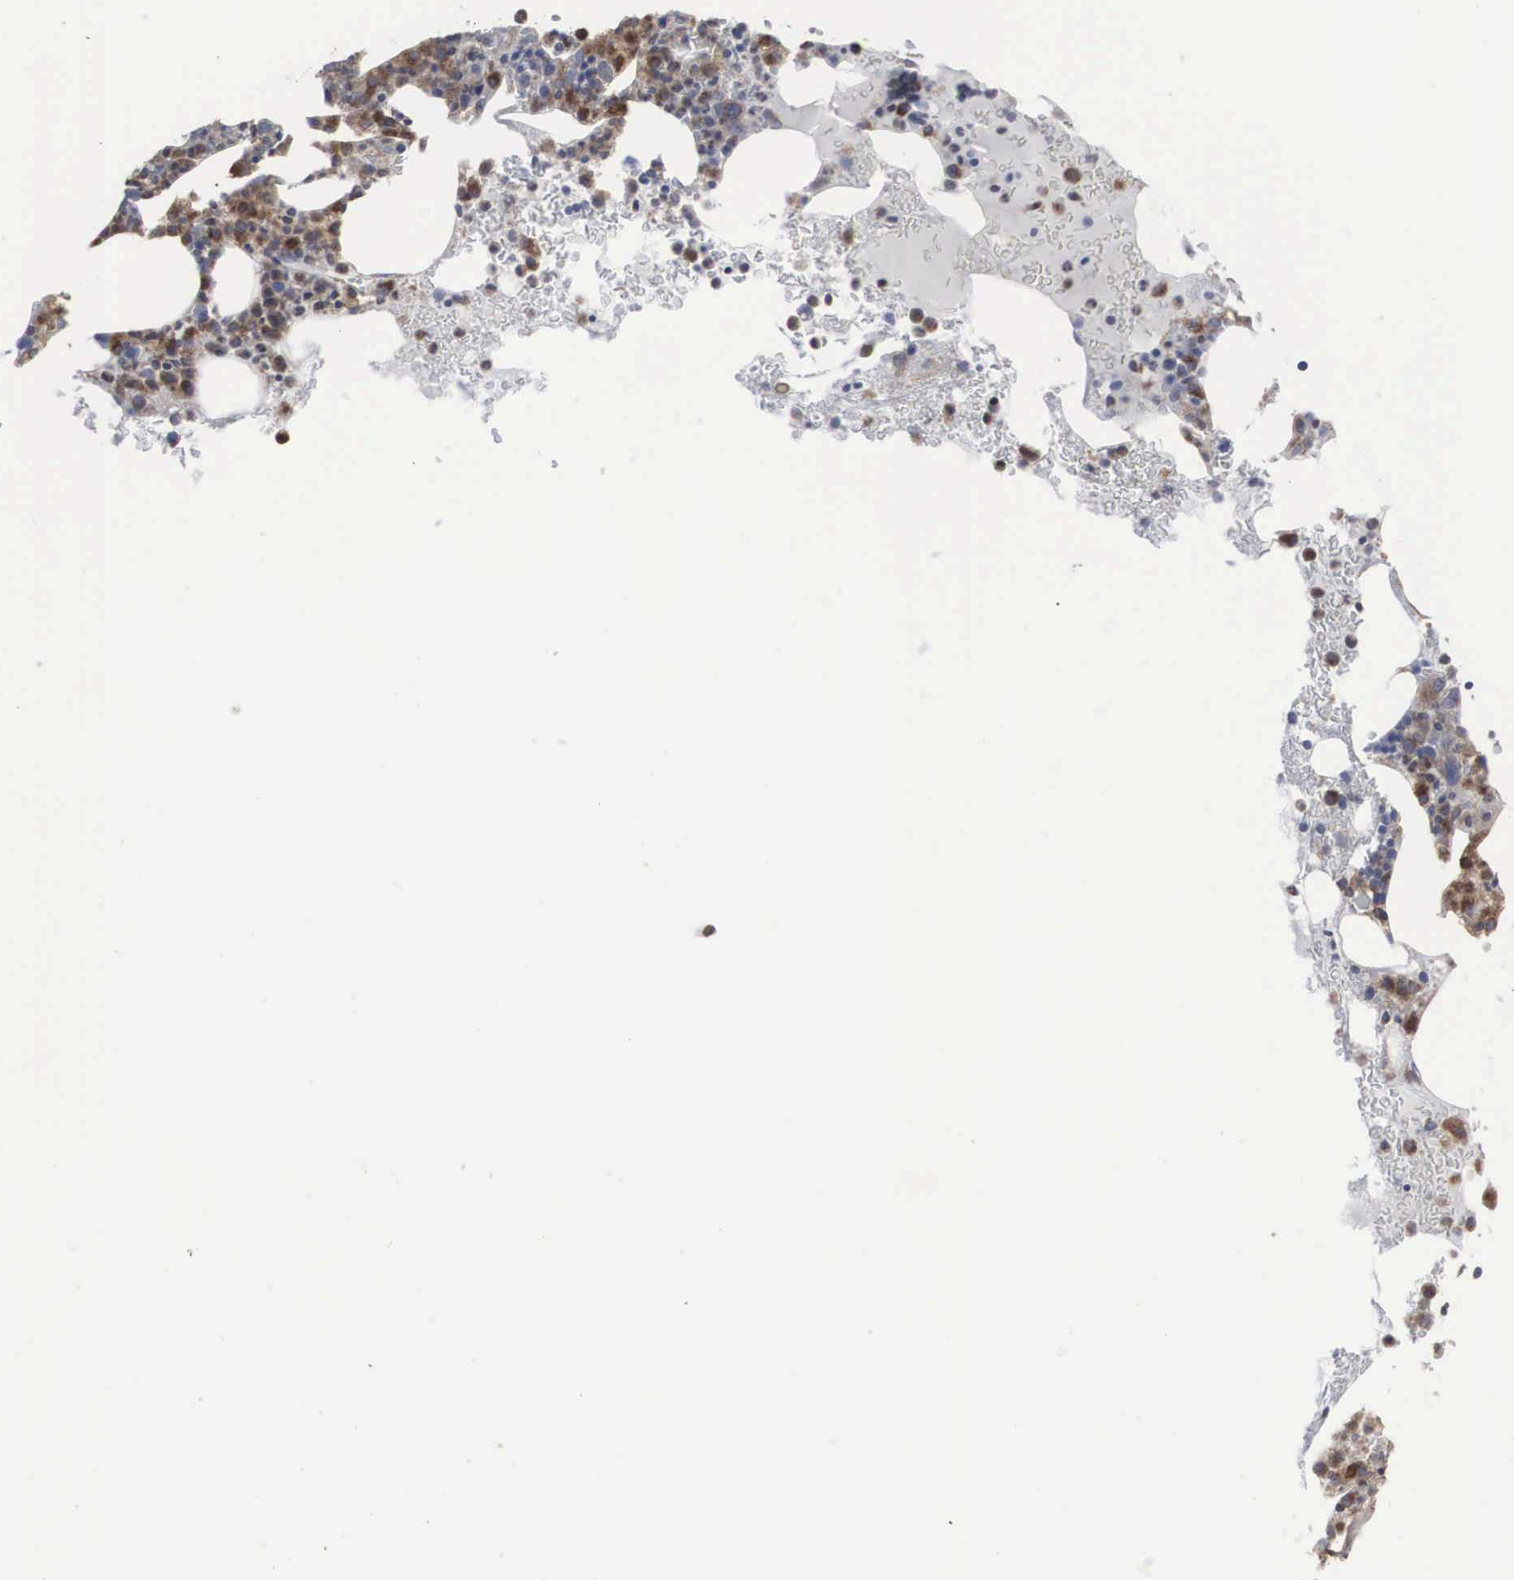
{"staining": {"intensity": "moderate", "quantity": "25%-75%", "location": "cytoplasmic/membranous"}, "tissue": "bone marrow", "cell_type": "Hematopoietic cells", "image_type": "normal", "snomed": [{"axis": "morphology", "description": "Normal tissue, NOS"}, {"axis": "topography", "description": "Bone marrow"}], "caption": "Immunohistochemistry (IHC) photomicrograph of benign bone marrow: bone marrow stained using immunohistochemistry exhibits medium levels of moderate protein expression localized specifically in the cytoplasmic/membranous of hematopoietic cells, appearing as a cytoplasmic/membranous brown color.", "gene": "CTAGE15", "patient": {"sex": "female", "age": 88}}